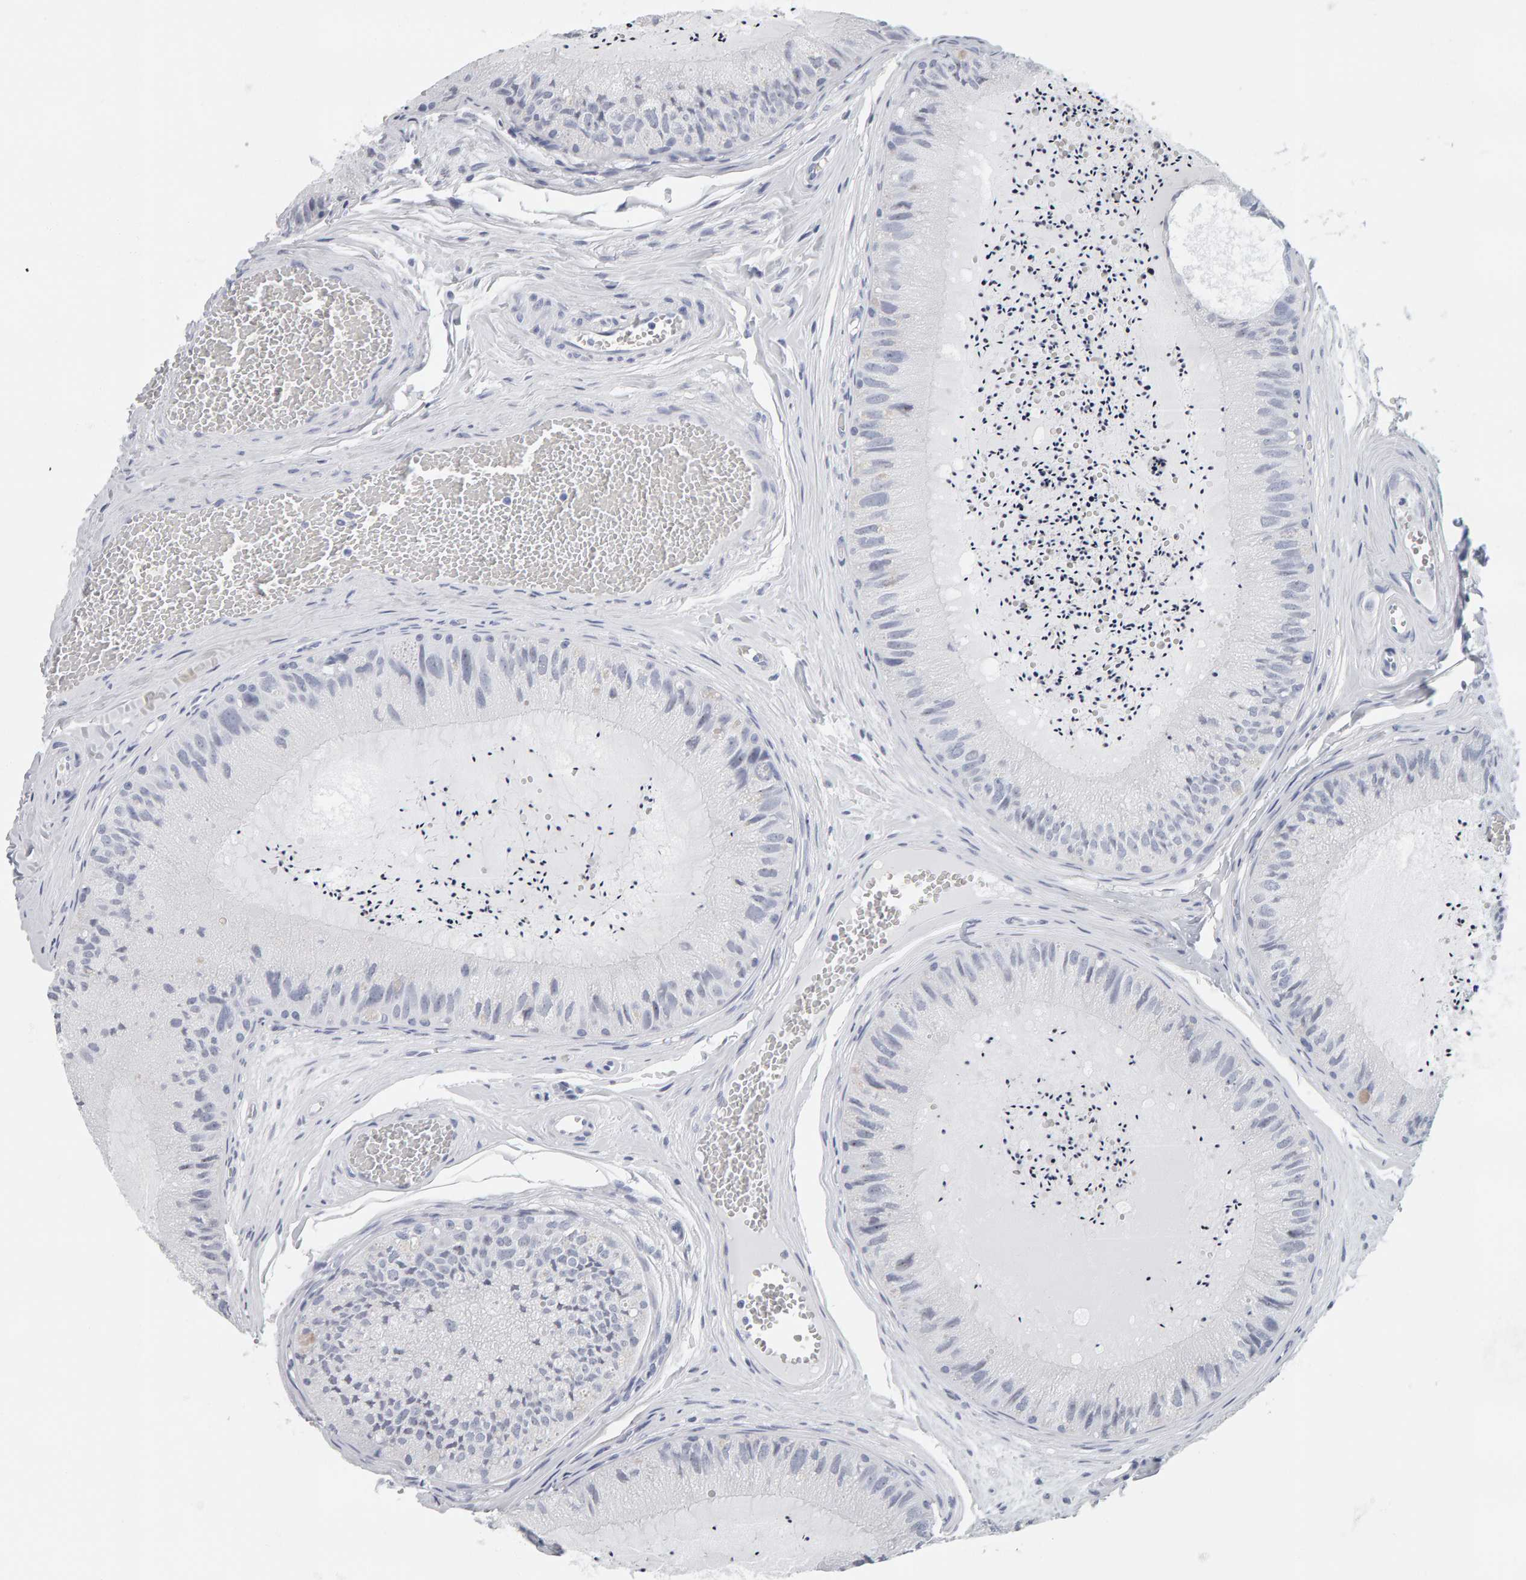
{"staining": {"intensity": "negative", "quantity": "none", "location": "none"}, "tissue": "epididymis", "cell_type": "Glandular cells", "image_type": "normal", "snomed": [{"axis": "morphology", "description": "Normal tissue, NOS"}, {"axis": "topography", "description": "Epididymis"}], "caption": "IHC histopathology image of benign epididymis: epididymis stained with DAB shows no significant protein staining in glandular cells.", "gene": "SPACA3", "patient": {"sex": "male", "age": 31}}